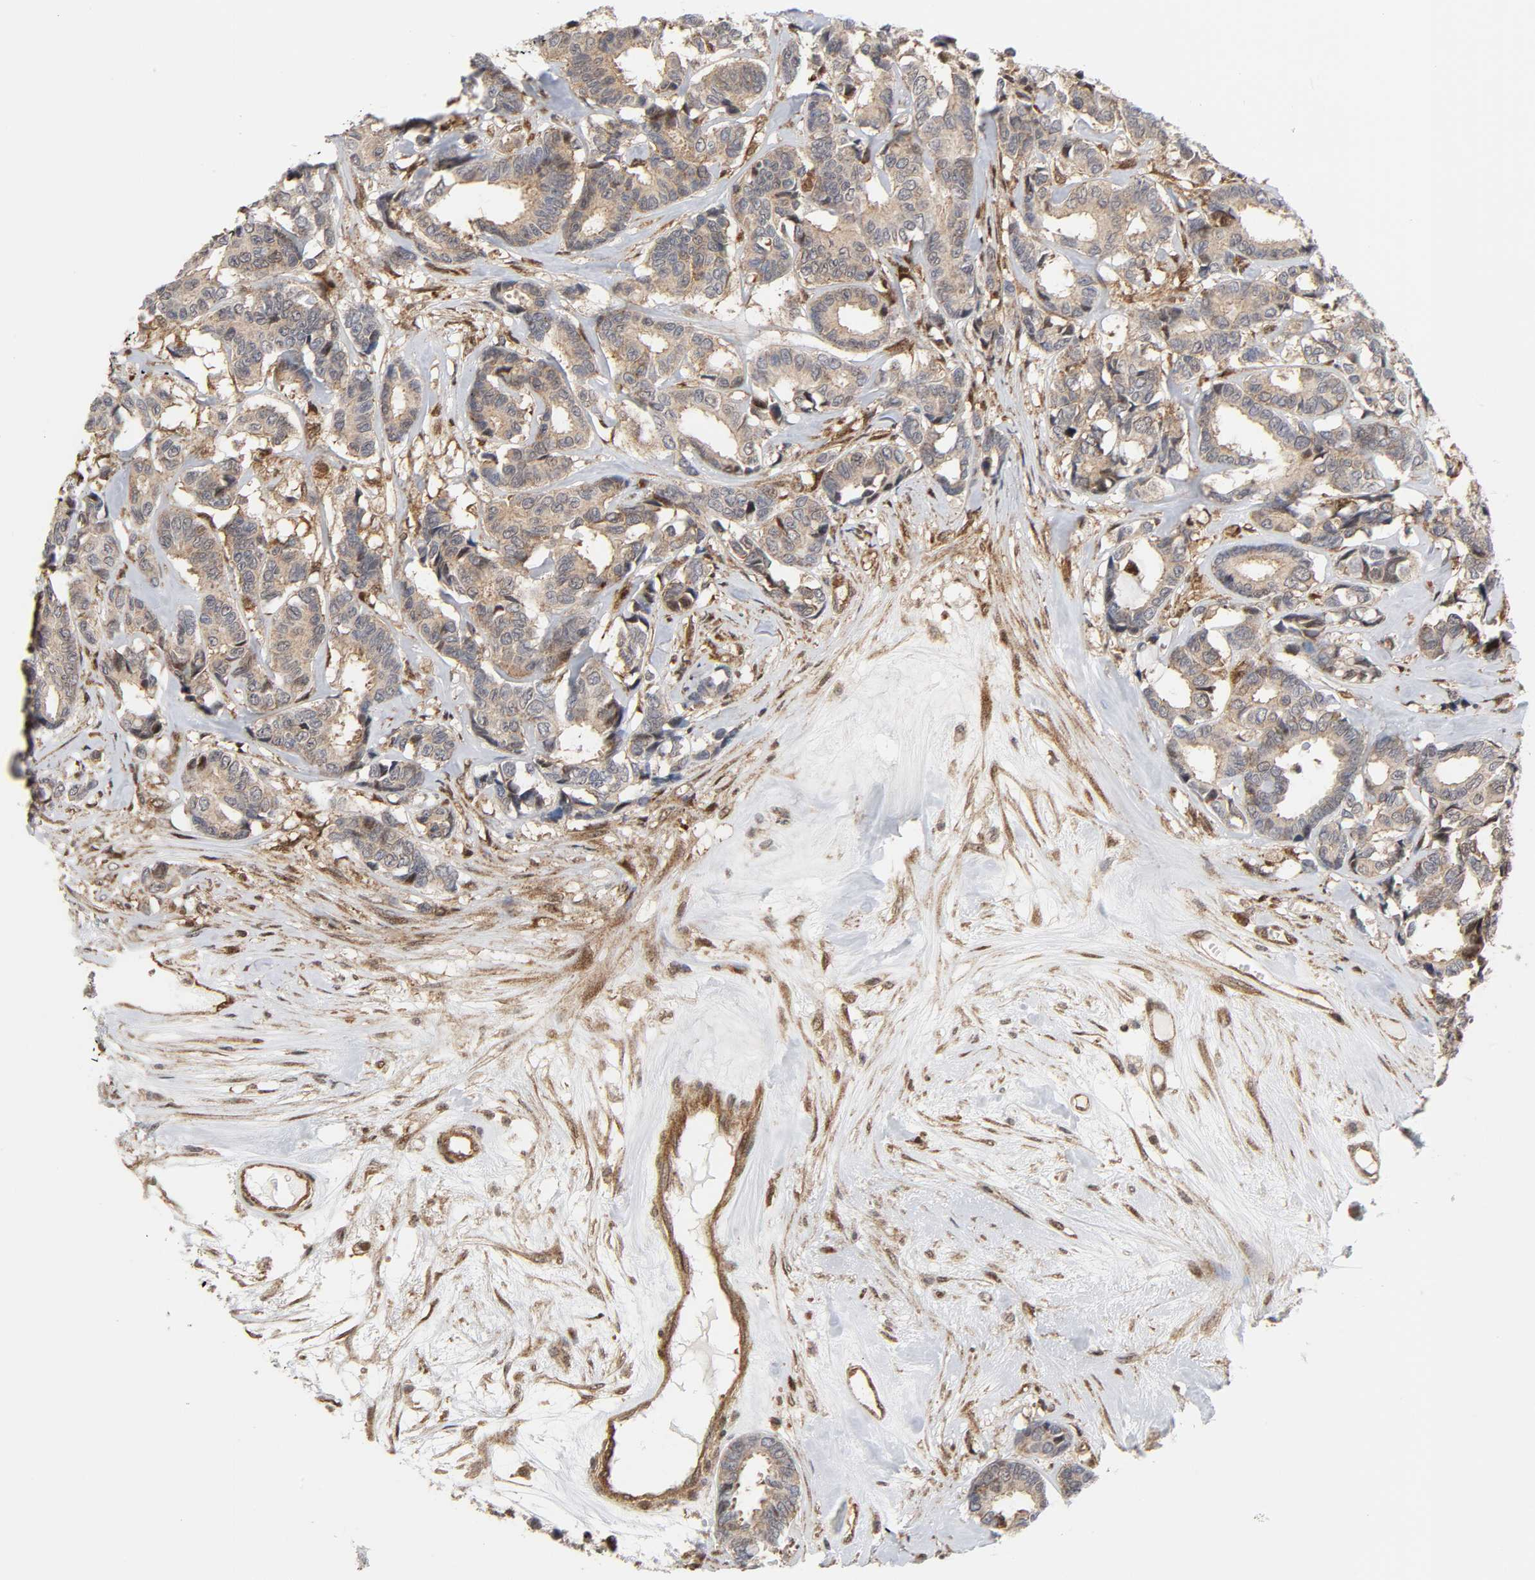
{"staining": {"intensity": "weak", "quantity": ">75%", "location": "cytoplasmic/membranous"}, "tissue": "breast cancer", "cell_type": "Tumor cells", "image_type": "cancer", "snomed": [{"axis": "morphology", "description": "Duct carcinoma"}, {"axis": "topography", "description": "Breast"}], "caption": "This is an image of immunohistochemistry staining of breast cancer, which shows weak expression in the cytoplasmic/membranous of tumor cells.", "gene": "MAPK1", "patient": {"sex": "female", "age": 87}}